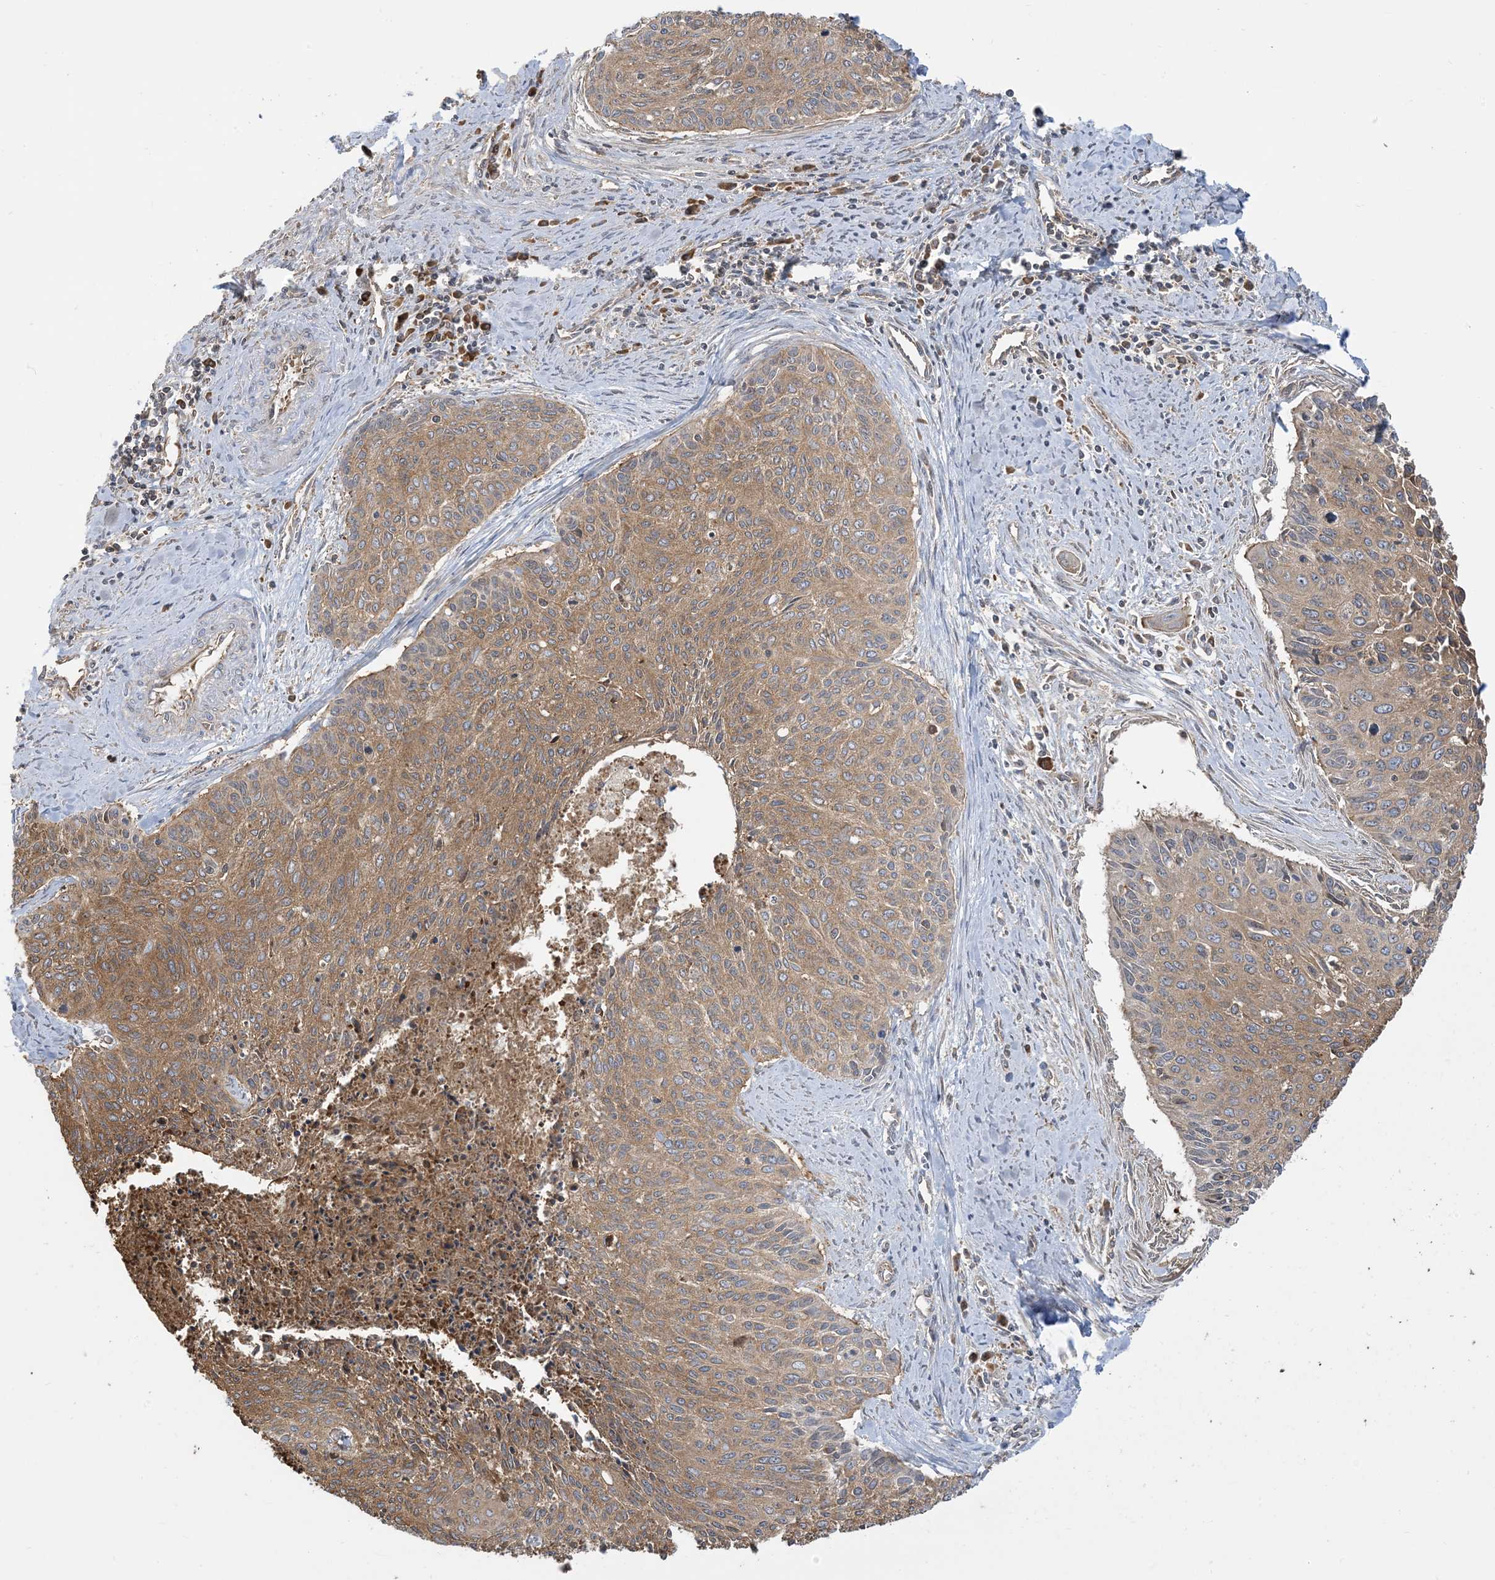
{"staining": {"intensity": "moderate", "quantity": ">75%", "location": "cytoplasmic/membranous"}, "tissue": "cervical cancer", "cell_type": "Tumor cells", "image_type": "cancer", "snomed": [{"axis": "morphology", "description": "Squamous cell carcinoma, NOS"}, {"axis": "topography", "description": "Cervix"}], "caption": "Protein positivity by IHC displays moderate cytoplasmic/membranous expression in about >75% of tumor cells in cervical squamous cell carcinoma.", "gene": "SRP72", "patient": {"sex": "female", "age": 55}}